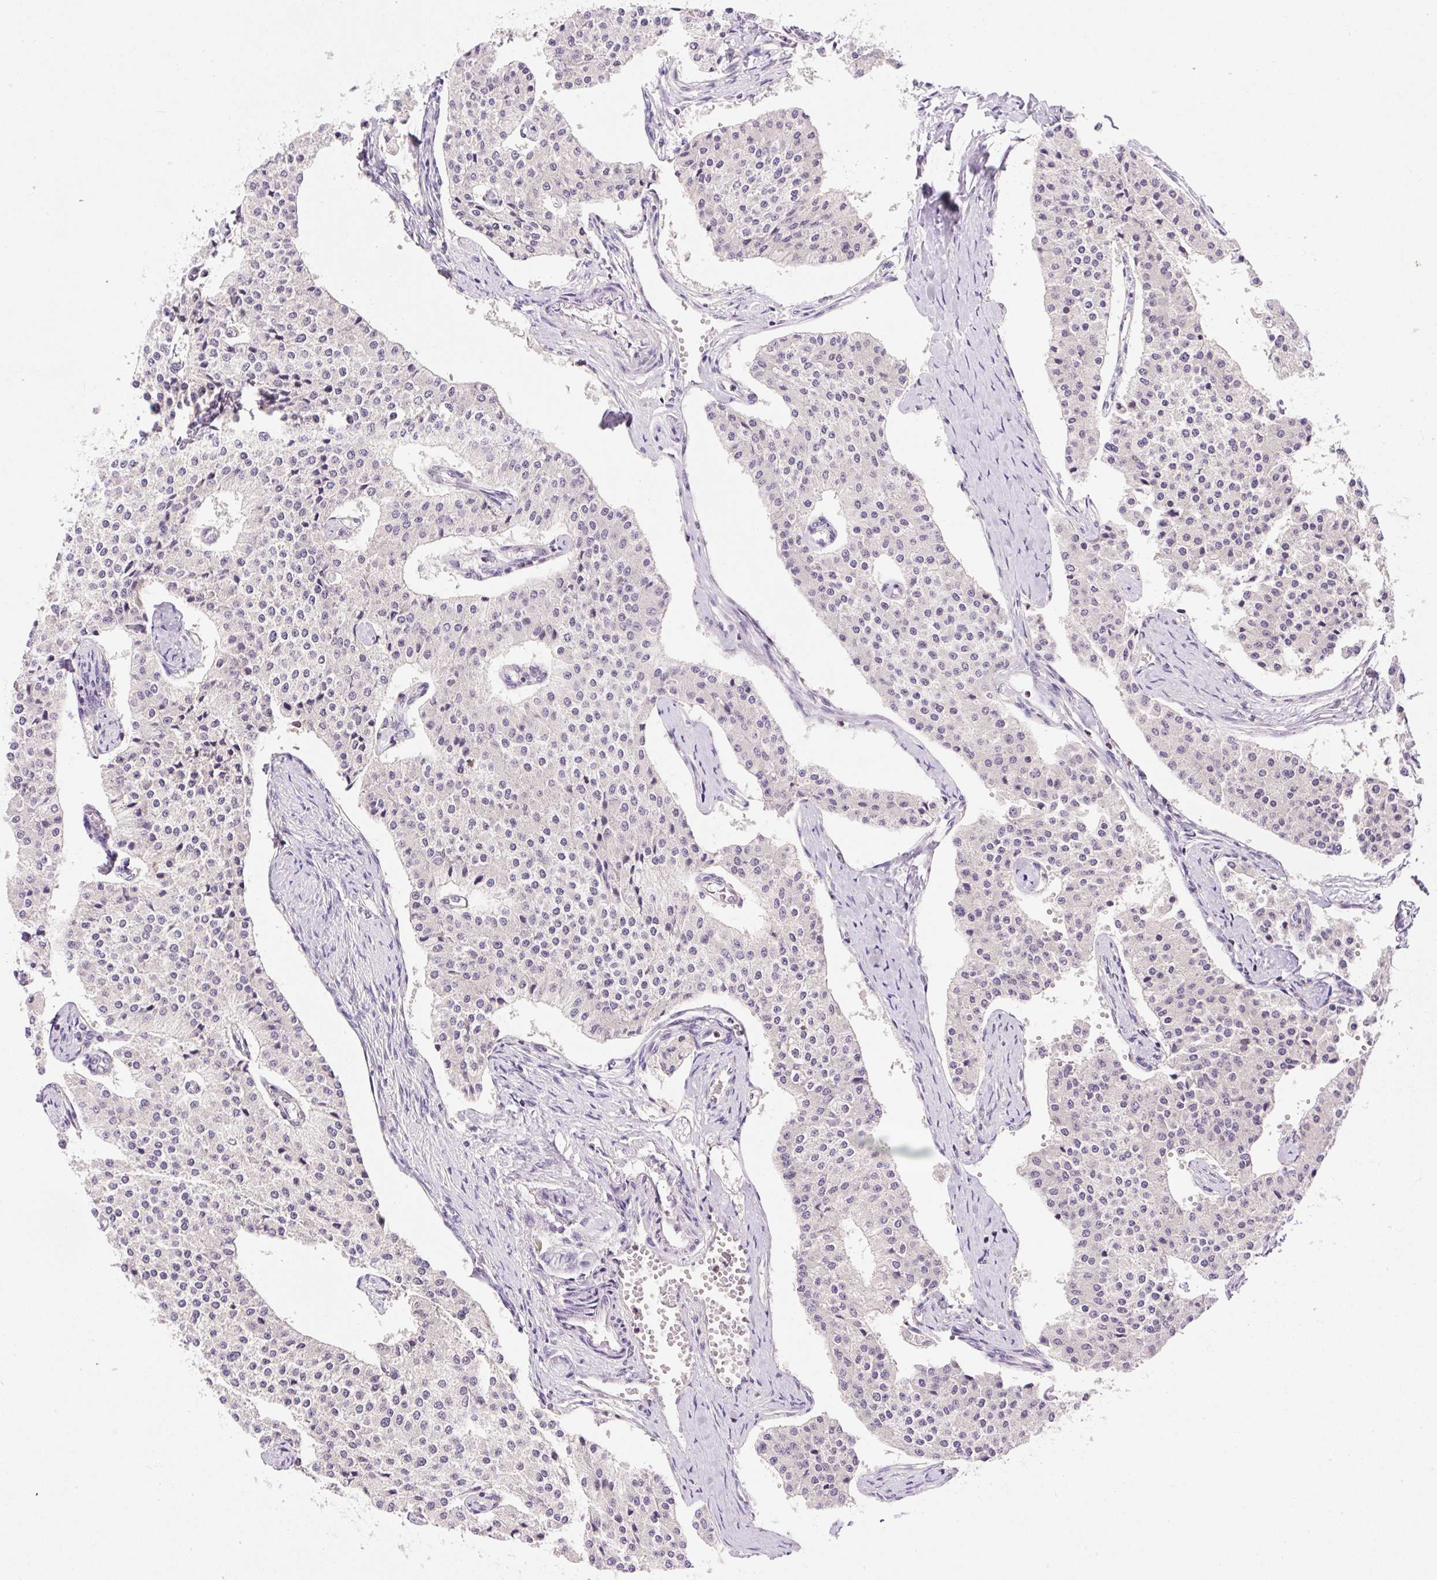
{"staining": {"intensity": "negative", "quantity": "none", "location": "none"}, "tissue": "carcinoid", "cell_type": "Tumor cells", "image_type": "cancer", "snomed": [{"axis": "morphology", "description": "Carcinoid, malignant, NOS"}, {"axis": "topography", "description": "Colon"}], "caption": "Immunohistochemical staining of human carcinoid shows no significant expression in tumor cells.", "gene": "CARD11", "patient": {"sex": "female", "age": 52}}